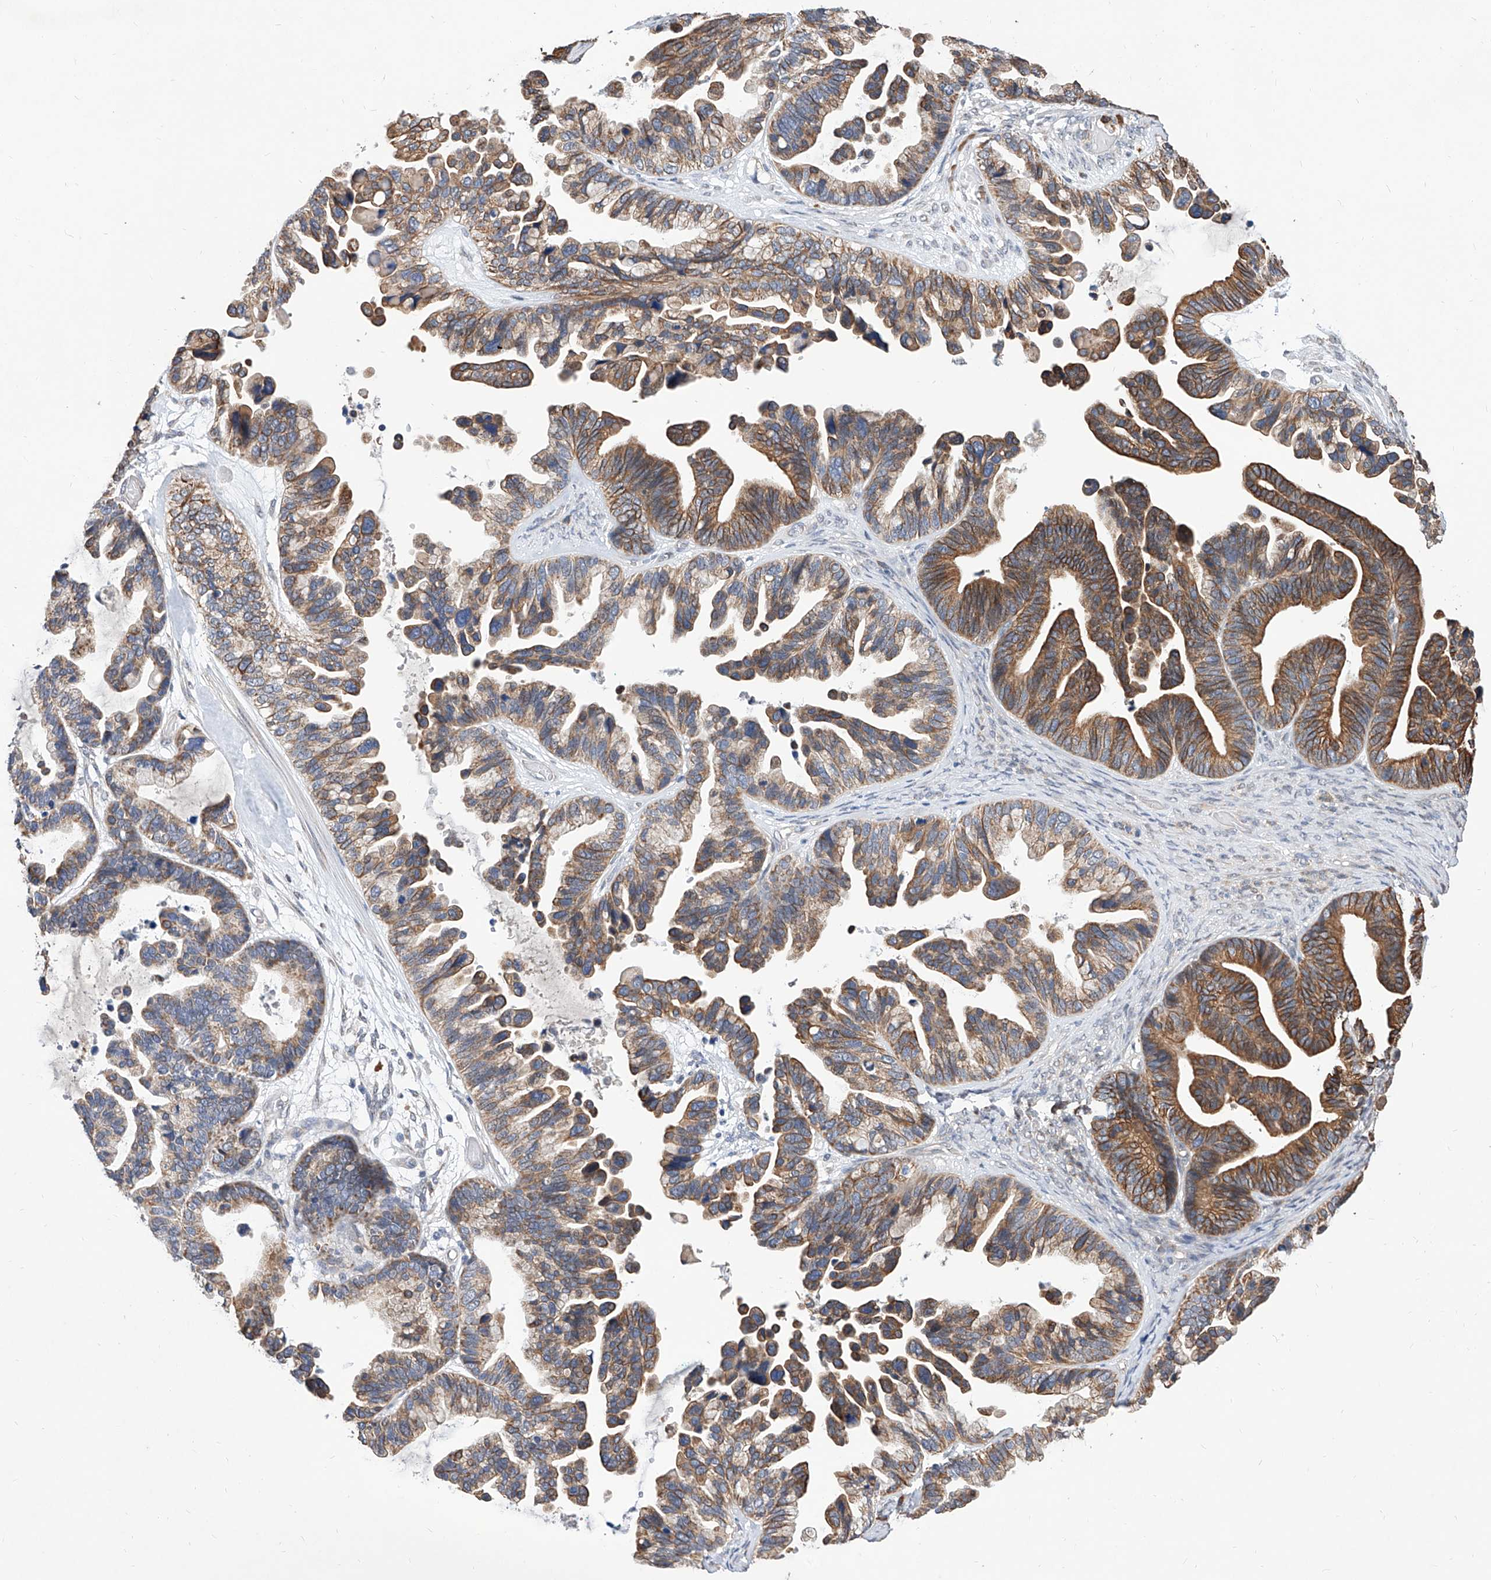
{"staining": {"intensity": "moderate", "quantity": ">75%", "location": "cytoplasmic/membranous"}, "tissue": "ovarian cancer", "cell_type": "Tumor cells", "image_type": "cancer", "snomed": [{"axis": "morphology", "description": "Cystadenocarcinoma, serous, NOS"}, {"axis": "topography", "description": "Ovary"}], "caption": "Human ovarian serous cystadenocarcinoma stained with a protein marker demonstrates moderate staining in tumor cells.", "gene": "MFSD4B", "patient": {"sex": "female", "age": 56}}